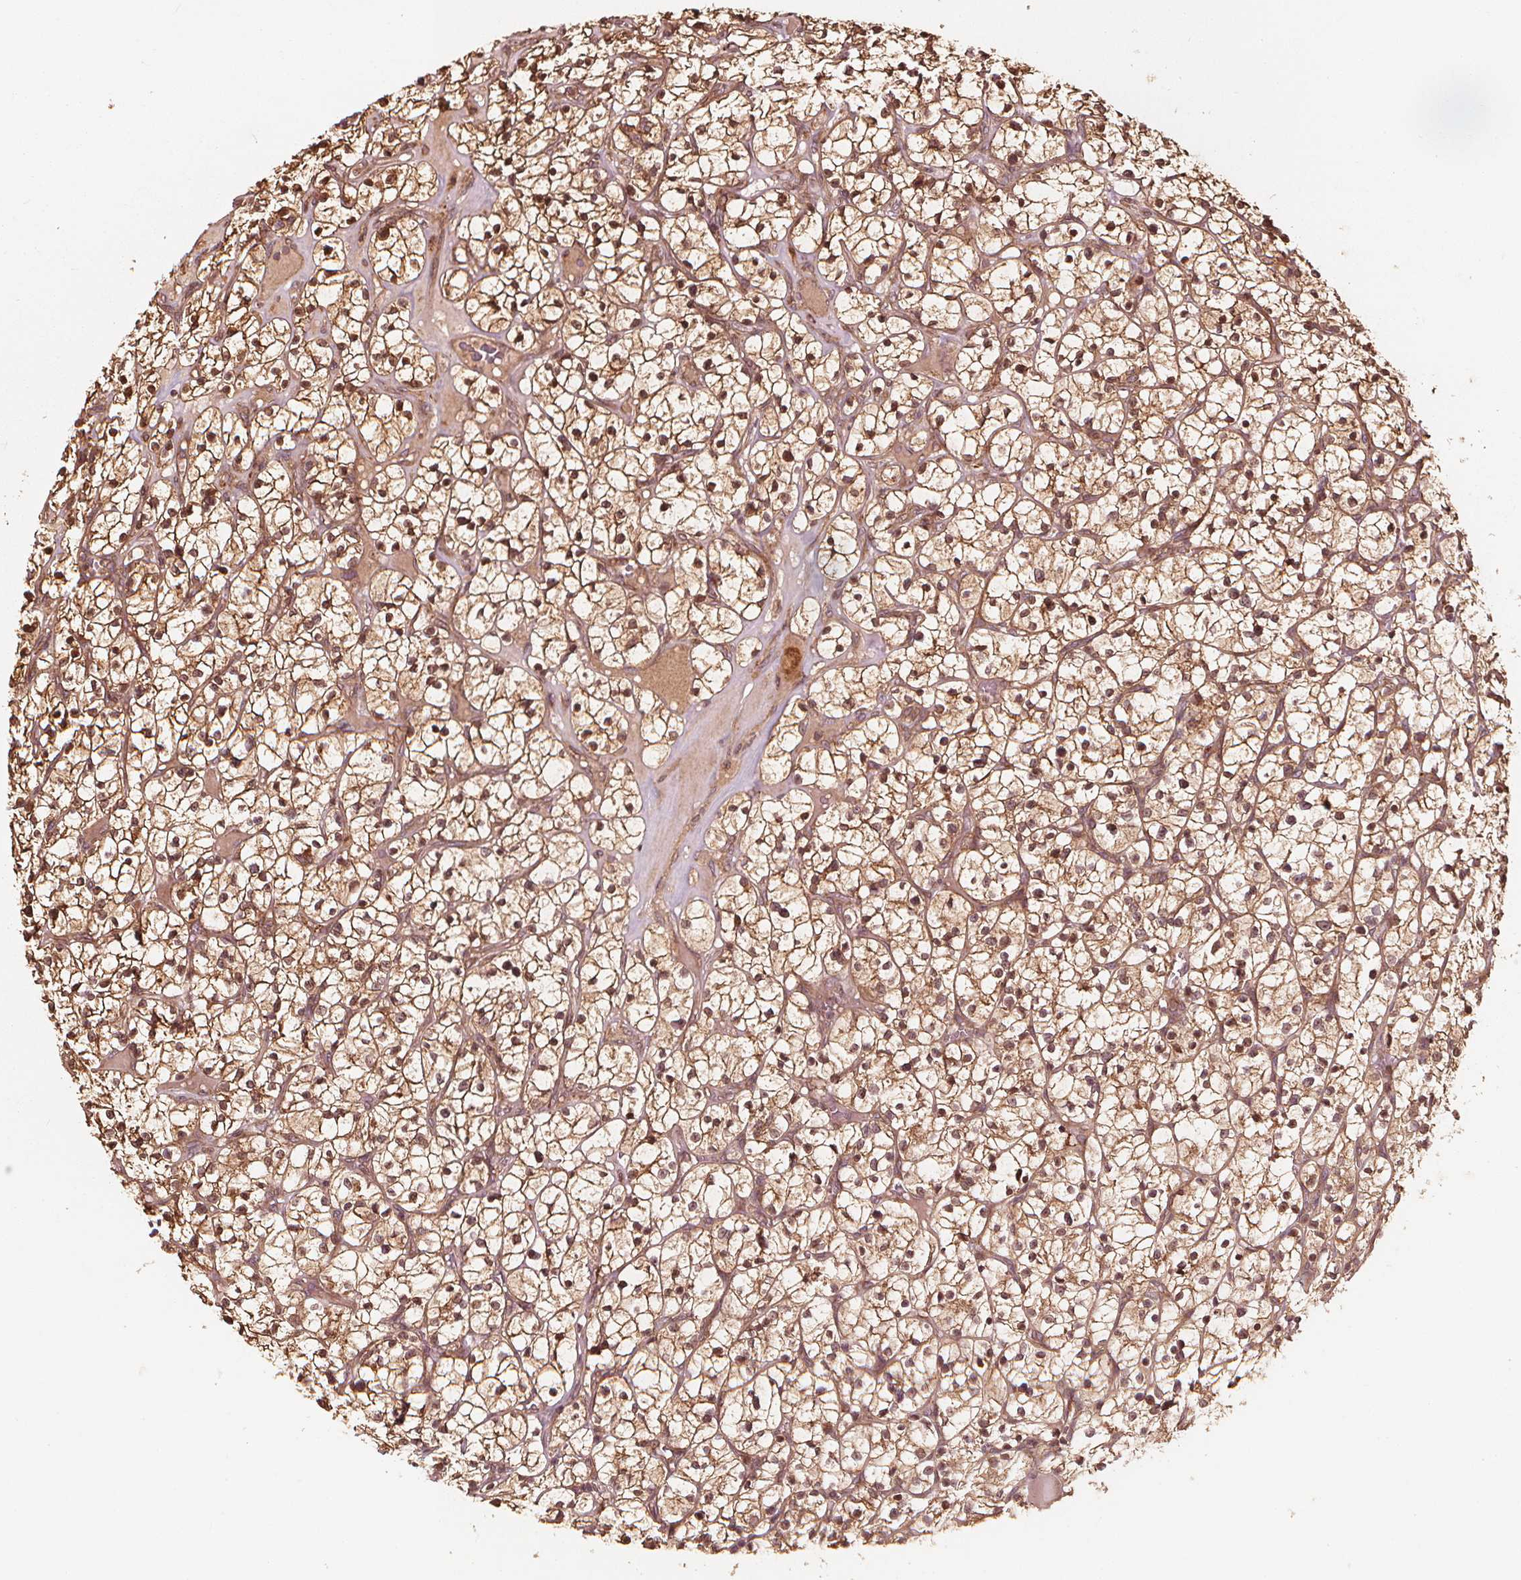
{"staining": {"intensity": "moderate", "quantity": ">75%", "location": "cytoplasmic/membranous,nuclear"}, "tissue": "renal cancer", "cell_type": "Tumor cells", "image_type": "cancer", "snomed": [{"axis": "morphology", "description": "Adenocarcinoma, NOS"}, {"axis": "topography", "description": "Kidney"}], "caption": "Moderate cytoplasmic/membranous and nuclear protein positivity is present in approximately >75% of tumor cells in renal cancer. The staining is performed using DAB brown chromogen to label protein expression. The nuclei are counter-stained blue using hematoxylin.", "gene": "NPC1", "patient": {"sex": "female", "age": 64}}